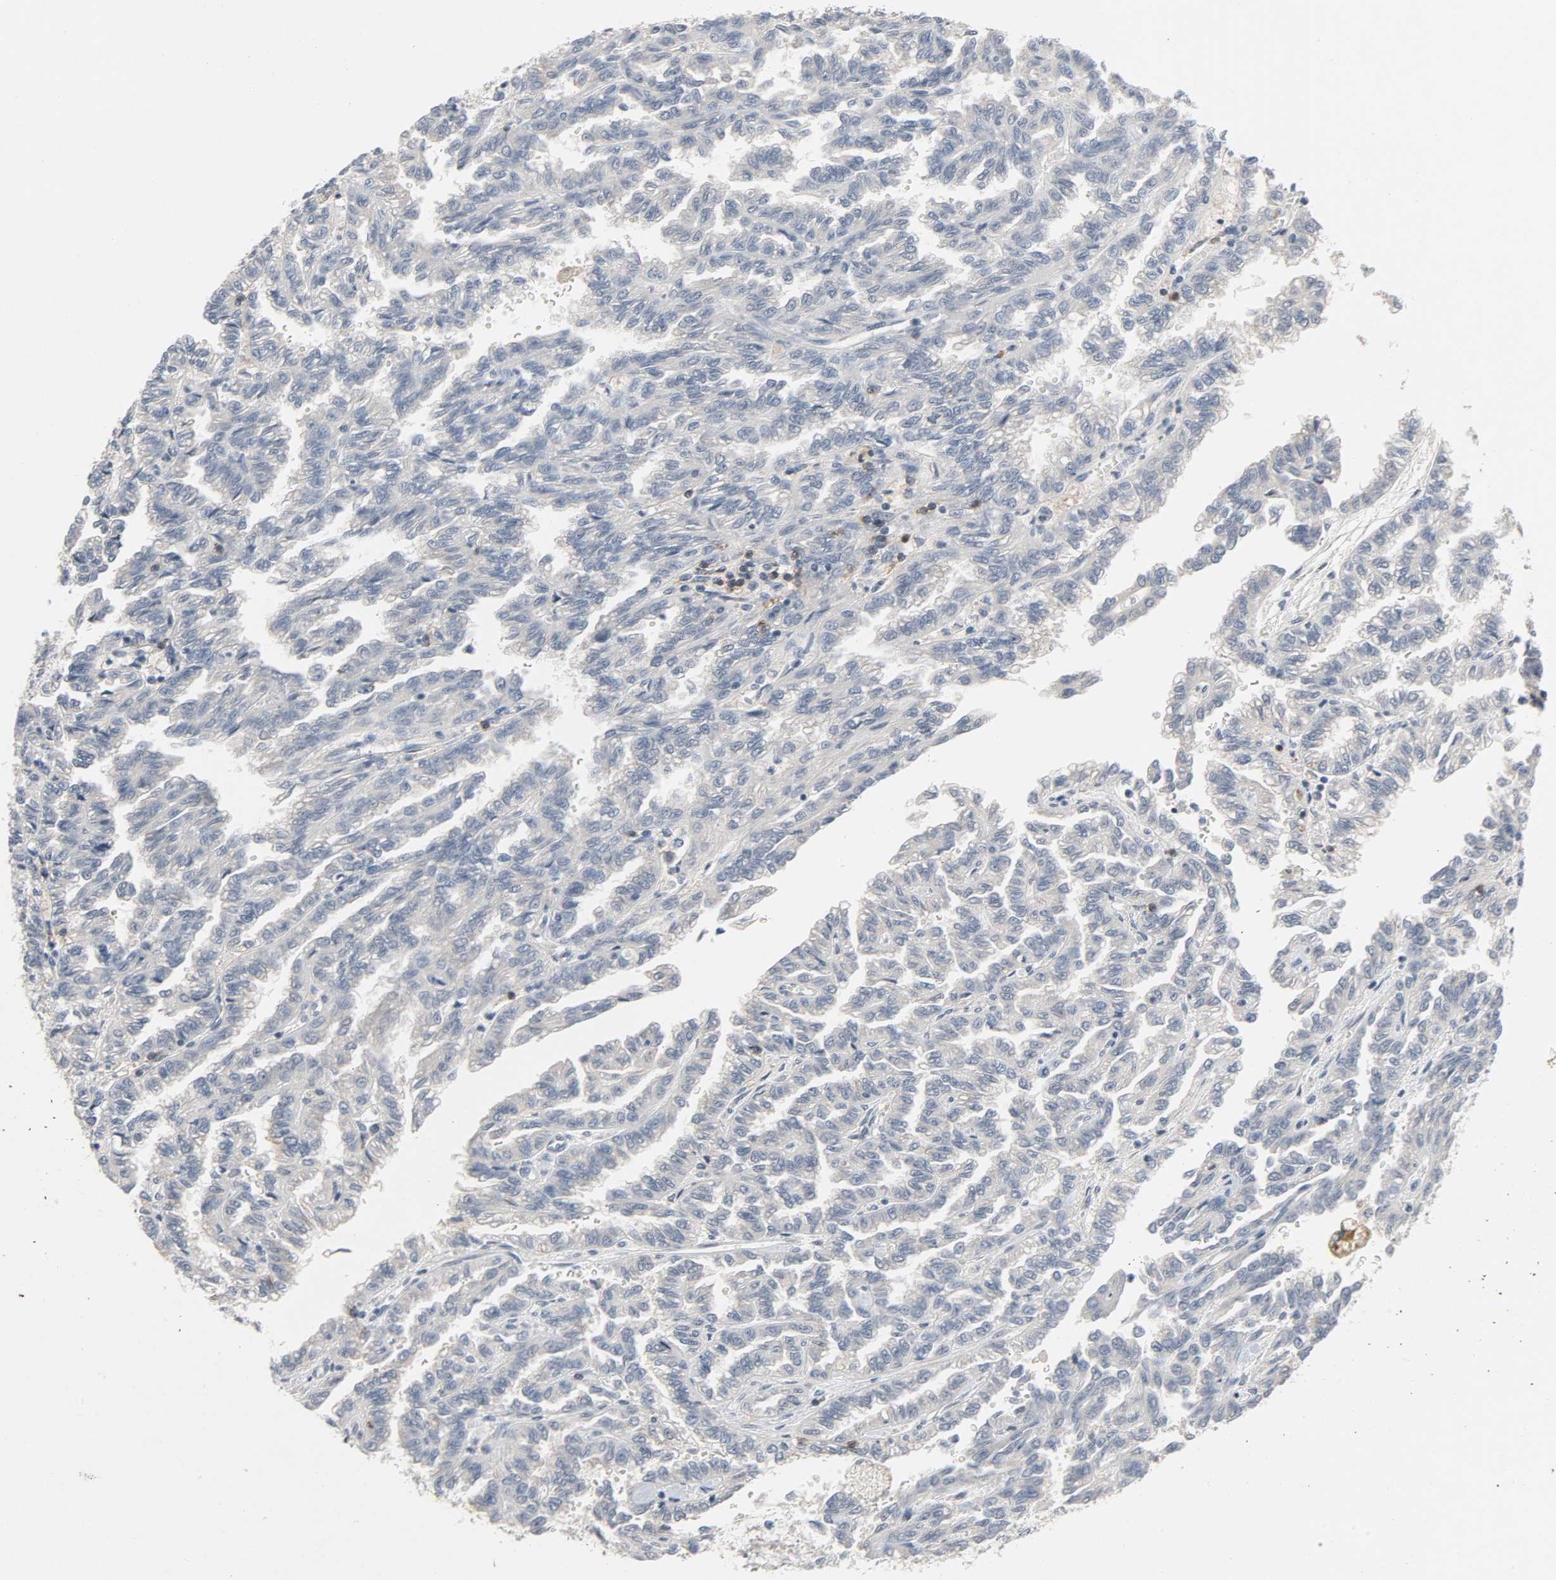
{"staining": {"intensity": "negative", "quantity": "none", "location": "none"}, "tissue": "renal cancer", "cell_type": "Tumor cells", "image_type": "cancer", "snomed": [{"axis": "morphology", "description": "Inflammation, NOS"}, {"axis": "morphology", "description": "Adenocarcinoma, NOS"}, {"axis": "topography", "description": "Kidney"}], "caption": "Immunohistochemistry histopathology image of neoplastic tissue: renal cancer stained with DAB displays no significant protein staining in tumor cells. (DAB immunohistochemistry (IHC) visualized using brightfield microscopy, high magnification).", "gene": "CD4", "patient": {"sex": "male", "age": 68}}